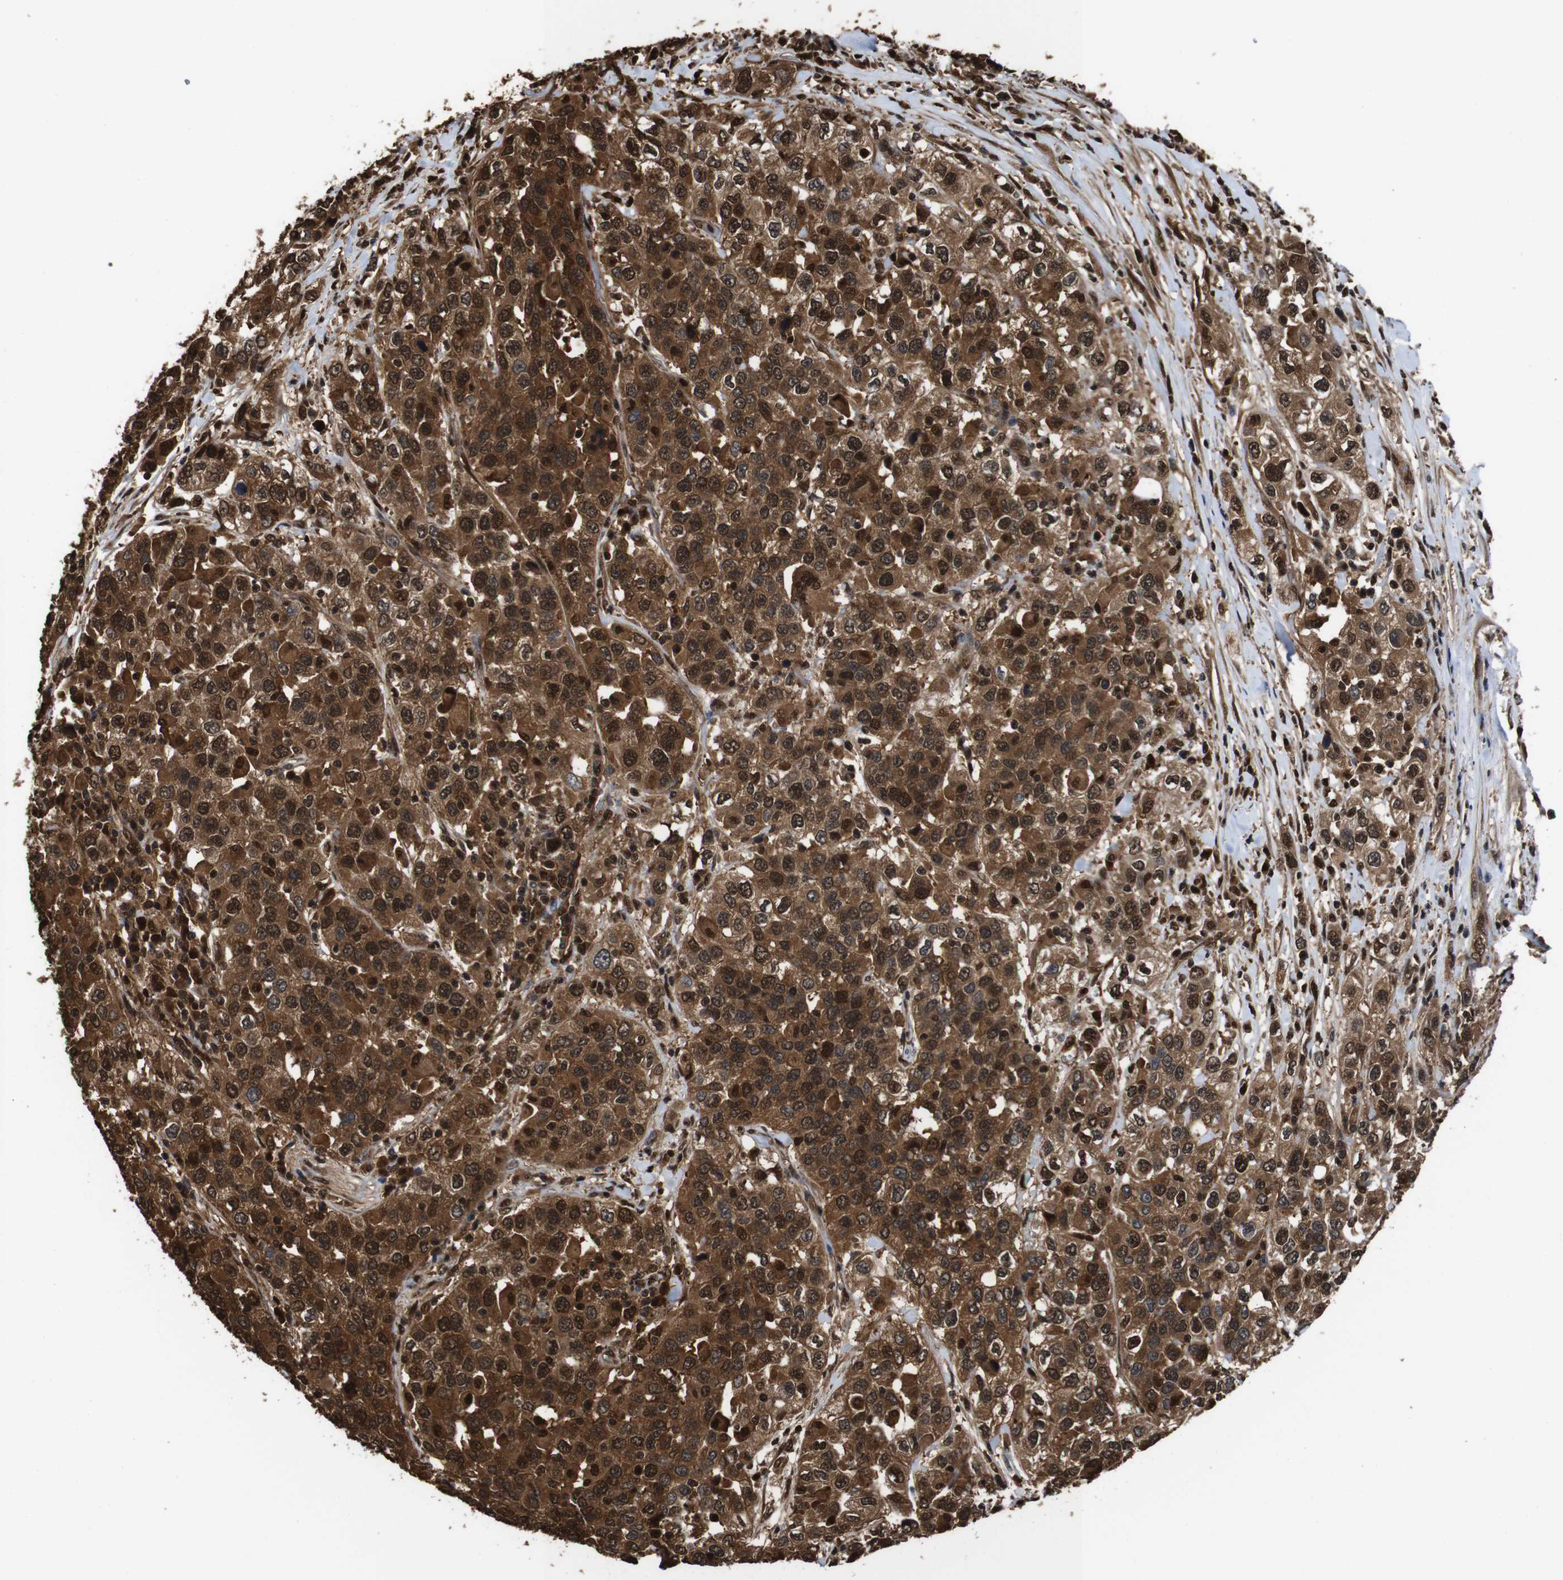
{"staining": {"intensity": "strong", "quantity": ">75%", "location": "cytoplasmic/membranous,nuclear"}, "tissue": "urothelial cancer", "cell_type": "Tumor cells", "image_type": "cancer", "snomed": [{"axis": "morphology", "description": "Urothelial carcinoma, High grade"}, {"axis": "topography", "description": "Urinary bladder"}], "caption": "The image exhibits a brown stain indicating the presence of a protein in the cytoplasmic/membranous and nuclear of tumor cells in high-grade urothelial carcinoma.", "gene": "VCP", "patient": {"sex": "female", "age": 80}}